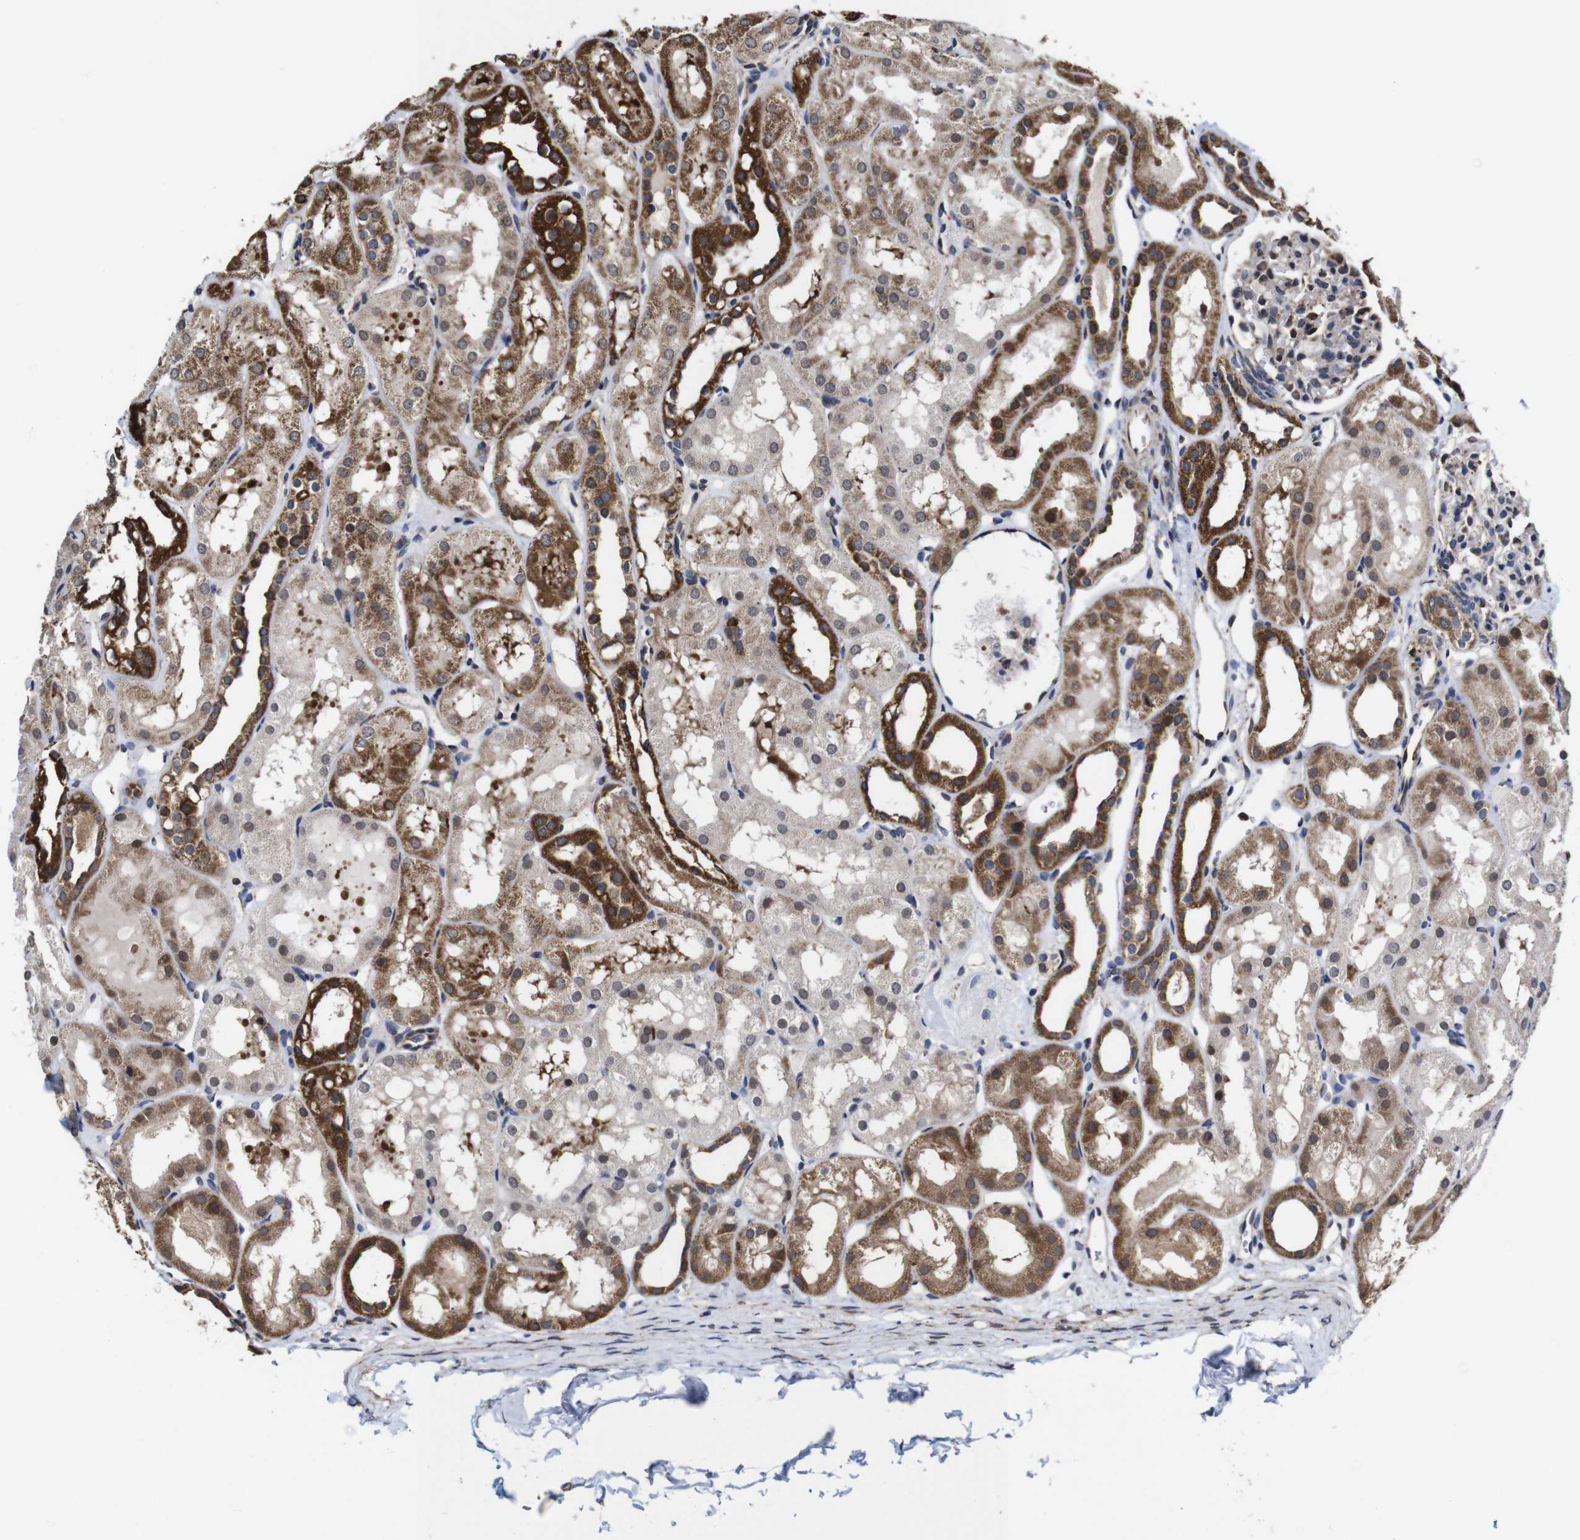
{"staining": {"intensity": "moderate", "quantity": "<25%", "location": "cytoplasmic/membranous"}, "tissue": "kidney", "cell_type": "Cells in glomeruli", "image_type": "normal", "snomed": [{"axis": "morphology", "description": "Normal tissue, NOS"}, {"axis": "topography", "description": "Kidney"}, {"axis": "topography", "description": "Urinary bladder"}], "caption": "Moderate cytoplasmic/membranous protein staining is appreciated in about <25% of cells in glomeruli in kidney.", "gene": "C17orf80", "patient": {"sex": "male", "age": 16}}